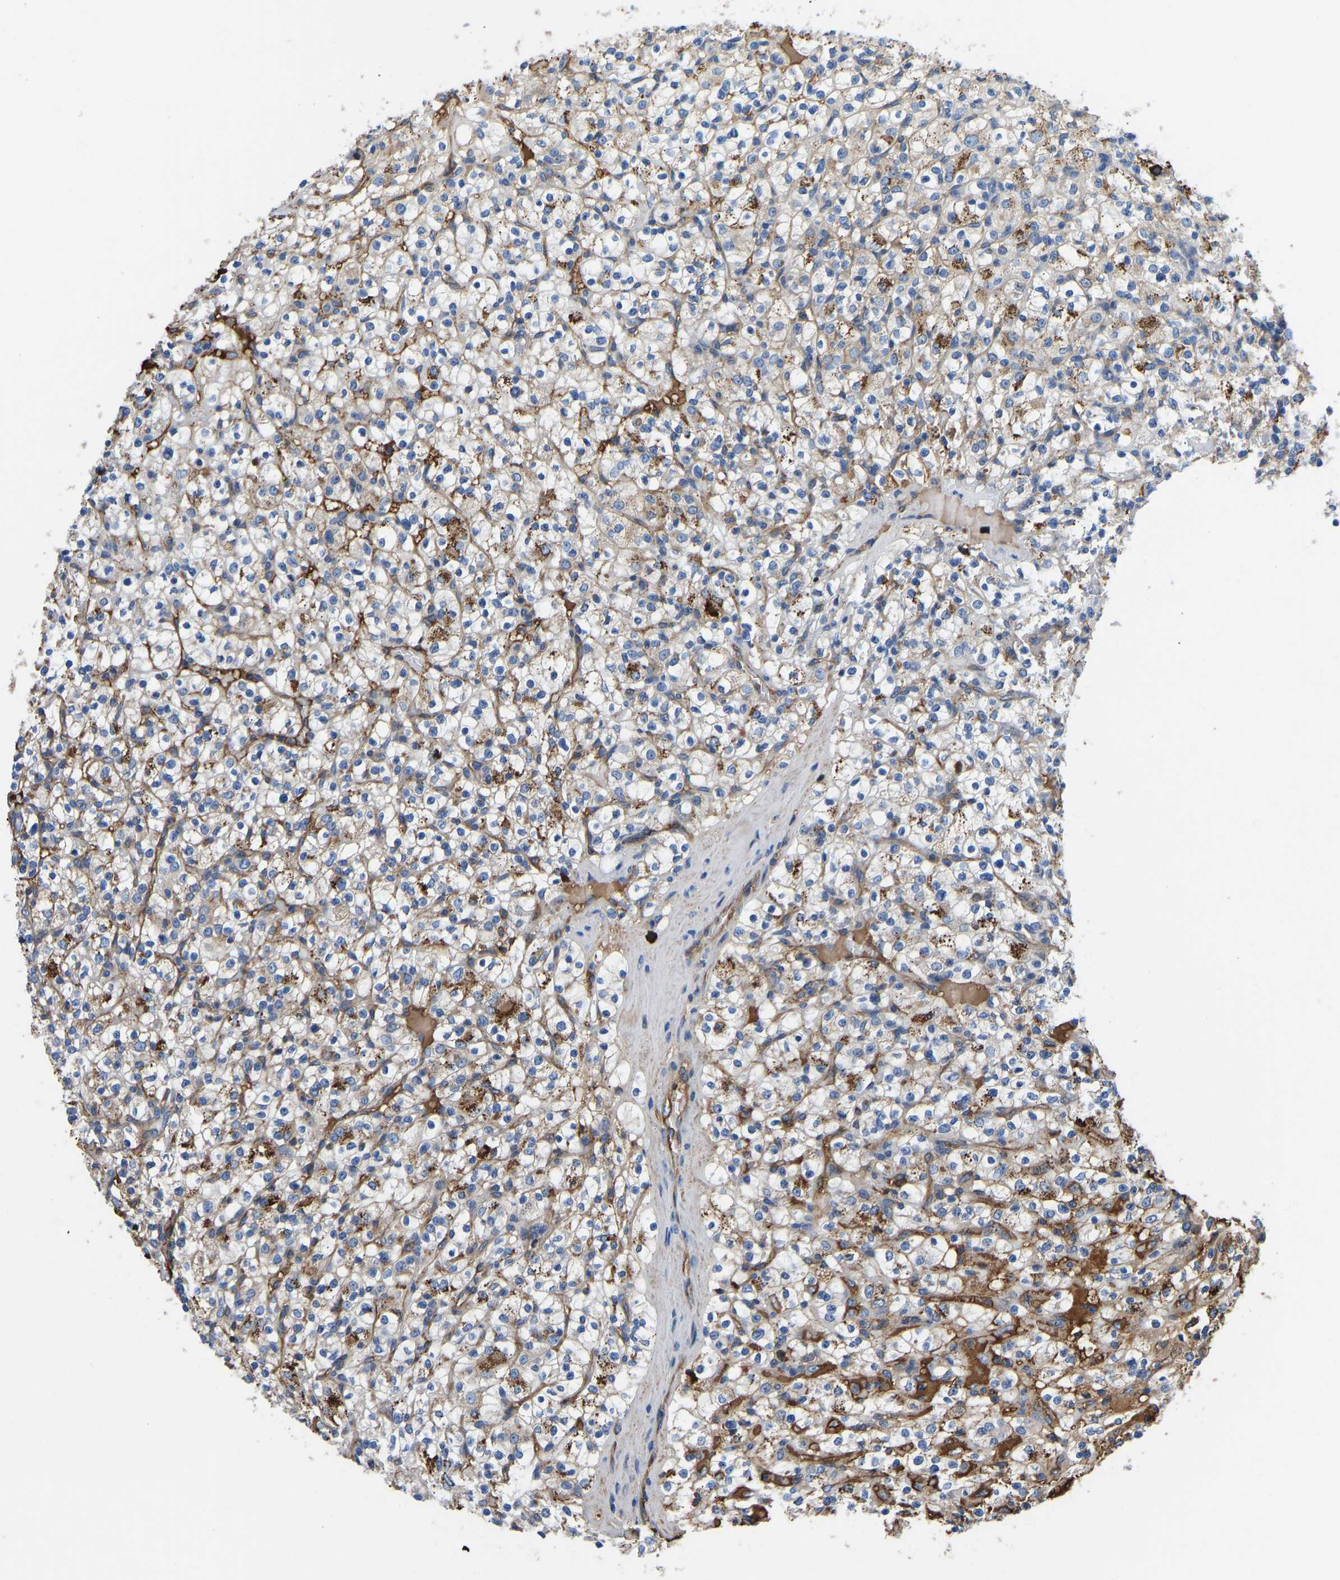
{"staining": {"intensity": "moderate", "quantity": ">75%", "location": "cytoplasmic/membranous"}, "tissue": "renal cancer", "cell_type": "Tumor cells", "image_type": "cancer", "snomed": [{"axis": "morphology", "description": "Normal tissue, NOS"}, {"axis": "morphology", "description": "Adenocarcinoma, NOS"}, {"axis": "topography", "description": "Kidney"}], "caption": "A histopathology image showing moderate cytoplasmic/membranous staining in about >75% of tumor cells in adenocarcinoma (renal), as visualized by brown immunohistochemical staining.", "gene": "HSPG2", "patient": {"sex": "female", "age": 72}}